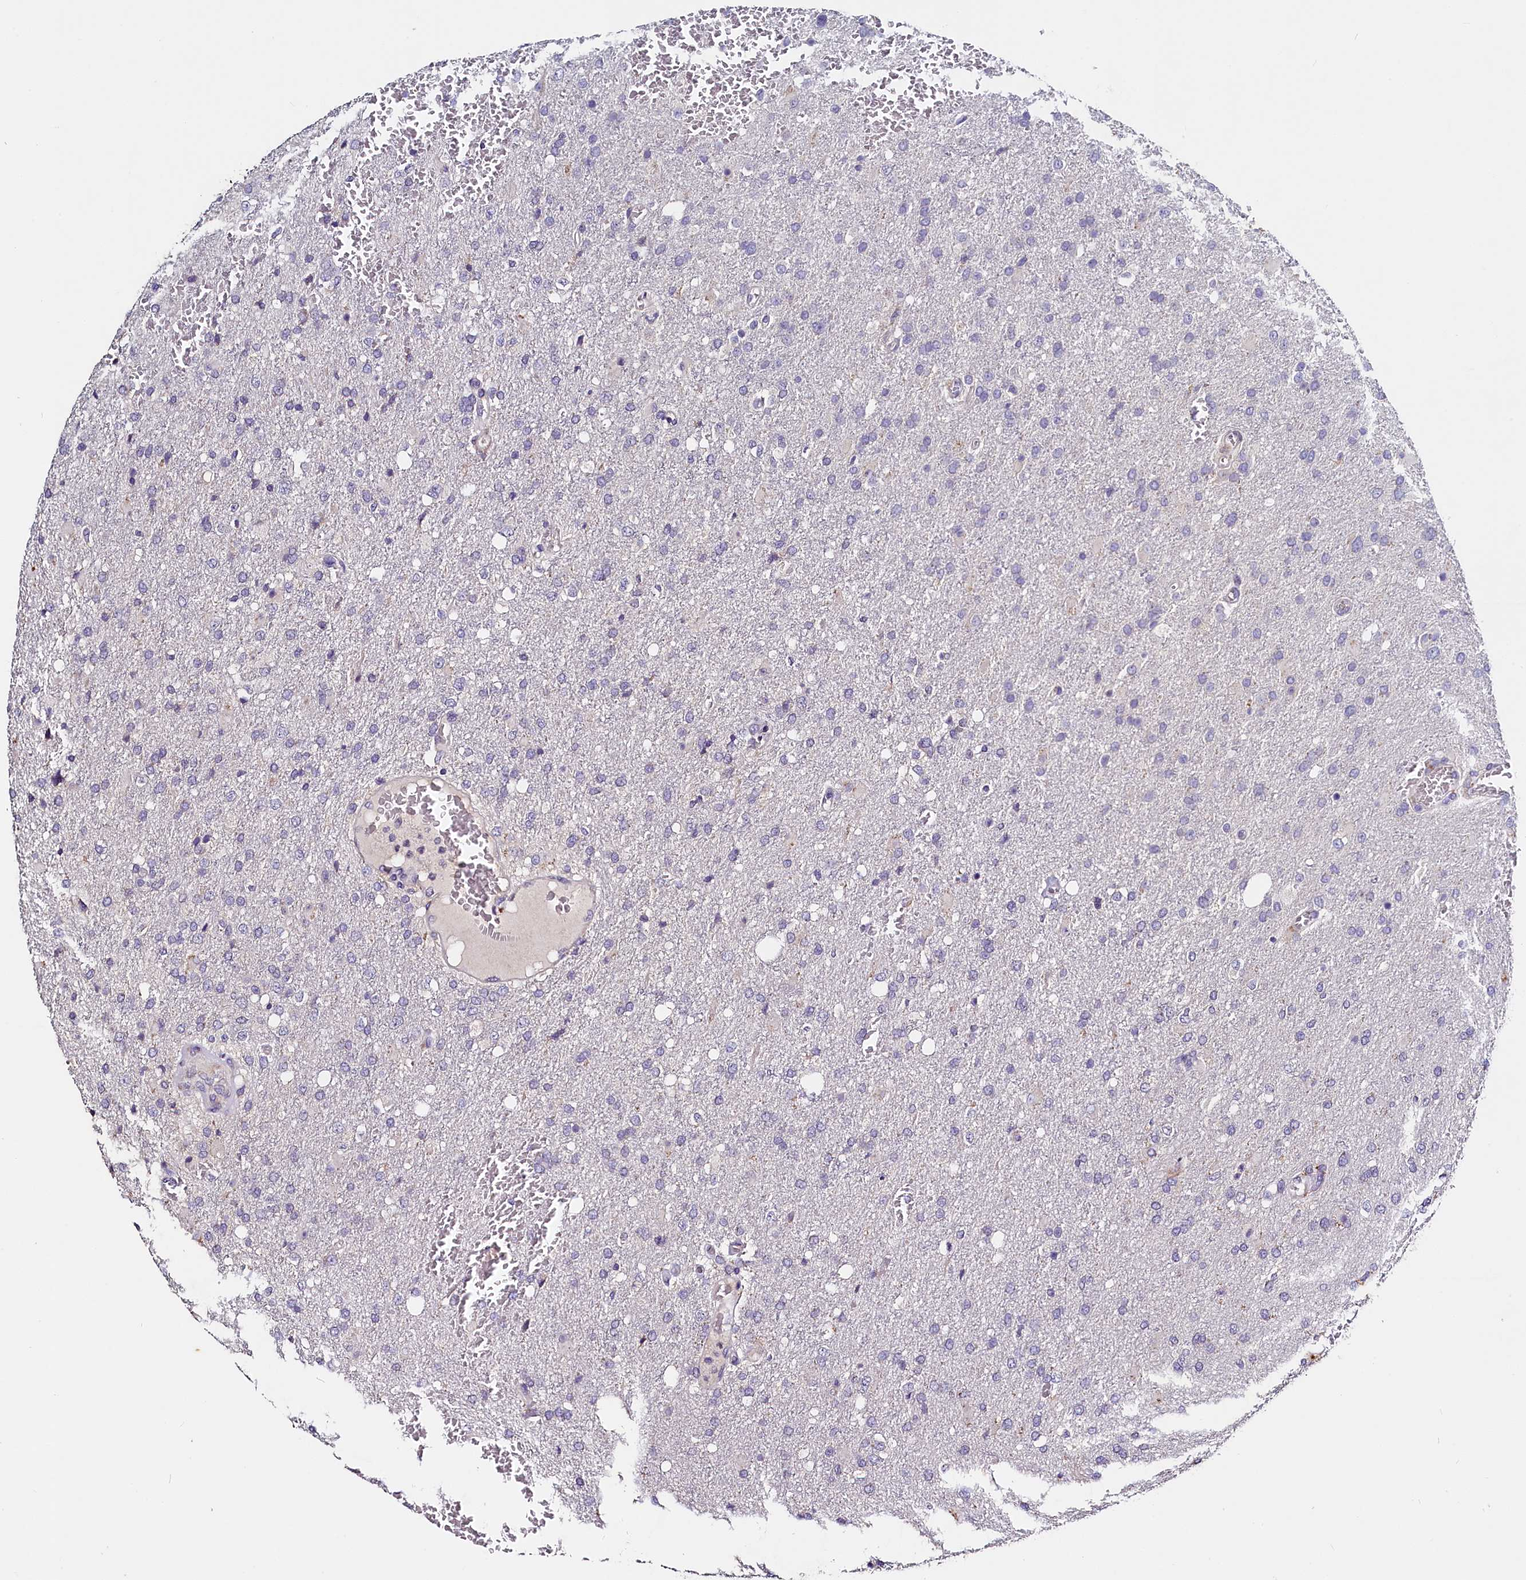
{"staining": {"intensity": "negative", "quantity": "none", "location": "none"}, "tissue": "glioma", "cell_type": "Tumor cells", "image_type": "cancer", "snomed": [{"axis": "morphology", "description": "Glioma, malignant, High grade"}, {"axis": "topography", "description": "Brain"}], "caption": "Human glioma stained for a protein using immunohistochemistry (IHC) displays no positivity in tumor cells.", "gene": "ST7L", "patient": {"sex": "female", "age": 74}}